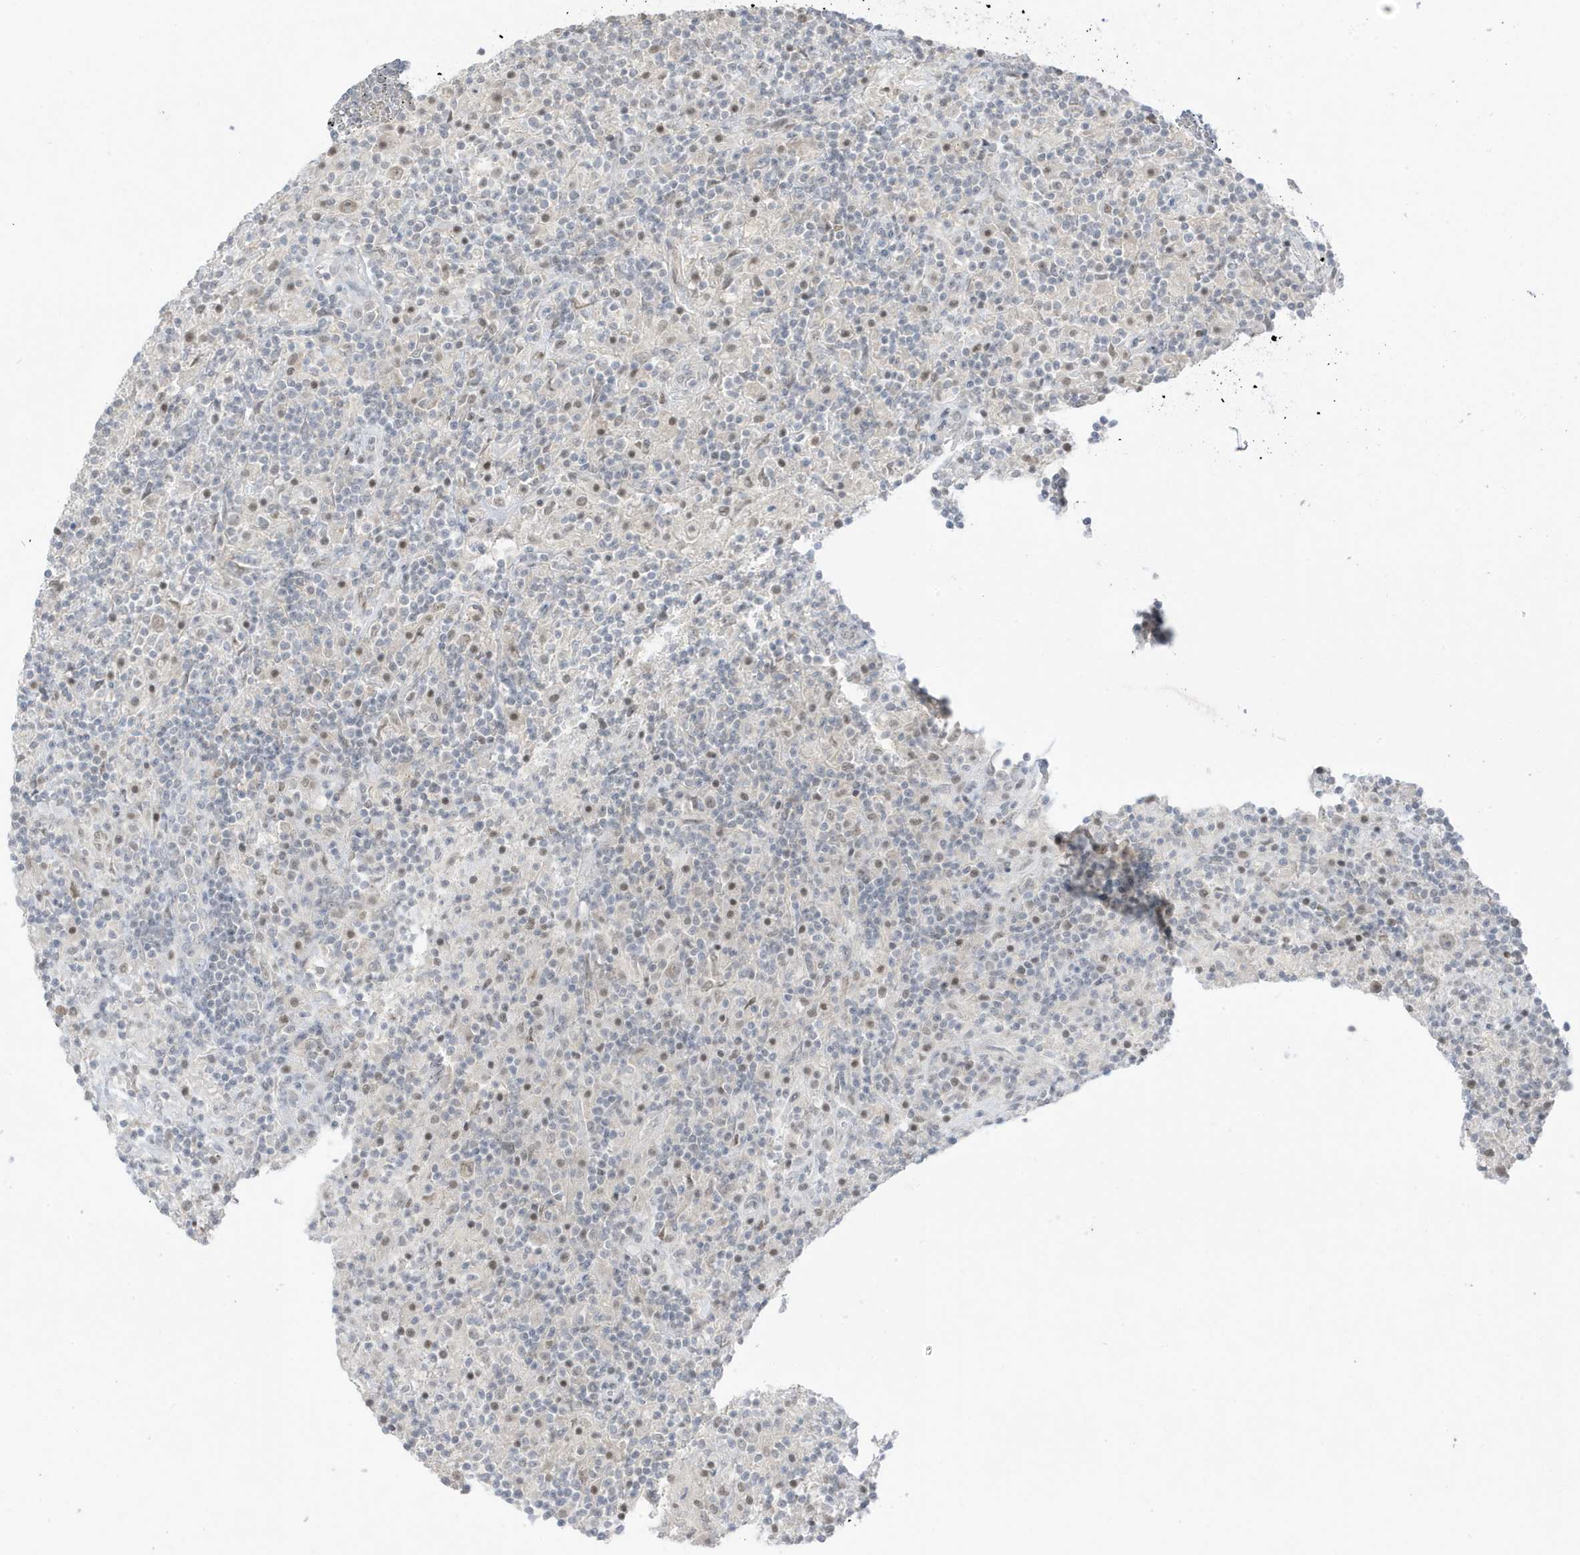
{"staining": {"intensity": "negative", "quantity": "none", "location": "none"}, "tissue": "lymphoma", "cell_type": "Tumor cells", "image_type": "cancer", "snomed": [{"axis": "morphology", "description": "Hodgkin's disease, NOS"}, {"axis": "topography", "description": "Lymph node"}], "caption": "High power microscopy image of an immunohistochemistry image of lymphoma, revealing no significant positivity in tumor cells. (Brightfield microscopy of DAB IHC at high magnification).", "gene": "MSL3", "patient": {"sex": "male", "age": 70}}